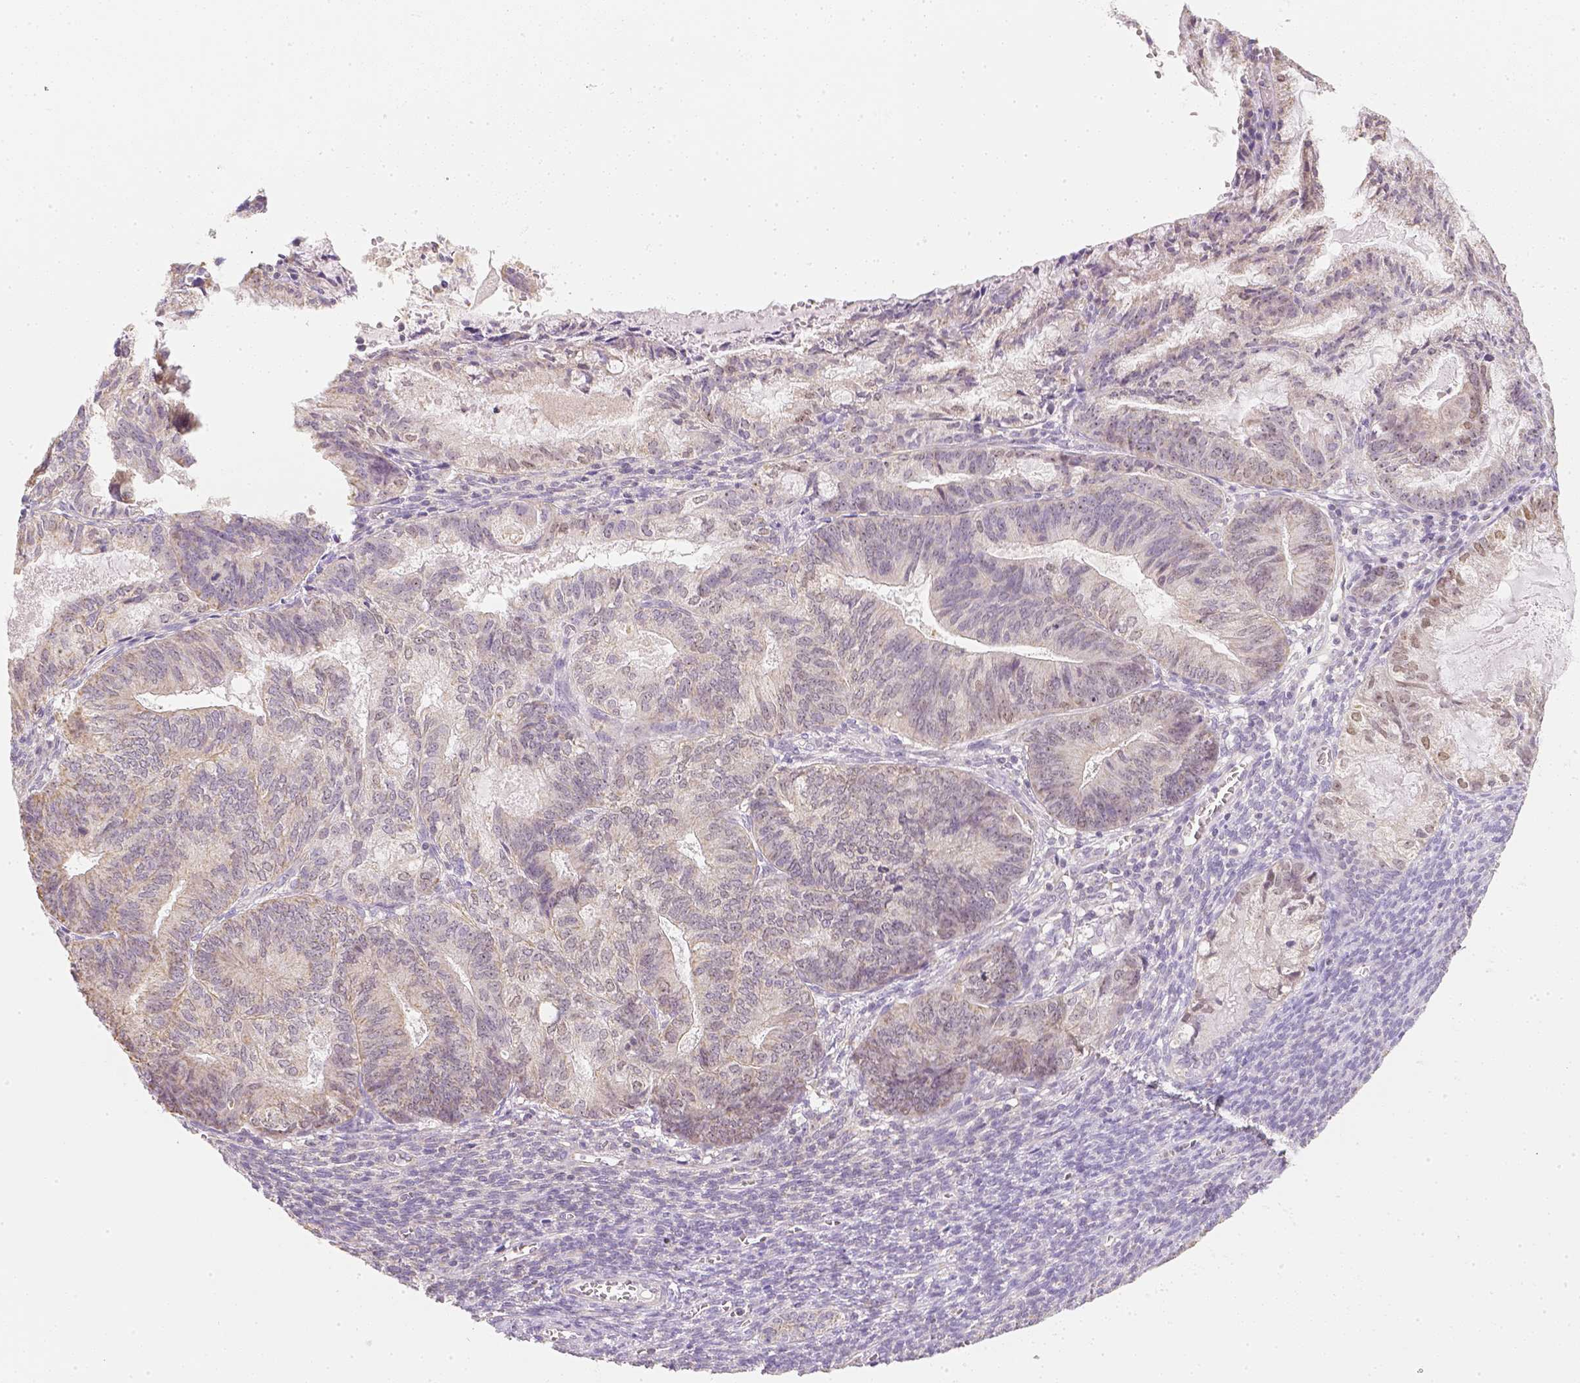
{"staining": {"intensity": "weak", "quantity": "25%-75%", "location": "cytoplasmic/membranous"}, "tissue": "endometrial cancer", "cell_type": "Tumor cells", "image_type": "cancer", "snomed": [{"axis": "morphology", "description": "Adenocarcinoma, NOS"}, {"axis": "topography", "description": "Endometrium"}], "caption": "High-magnification brightfield microscopy of endometrial cancer stained with DAB (brown) and counterstained with hematoxylin (blue). tumor cells exhibit weak cytoplasmic/membranous staining is seen in about25%-75% of cells.", "gene": "NVL", "patient": {"sex": "female", "age": 86}}